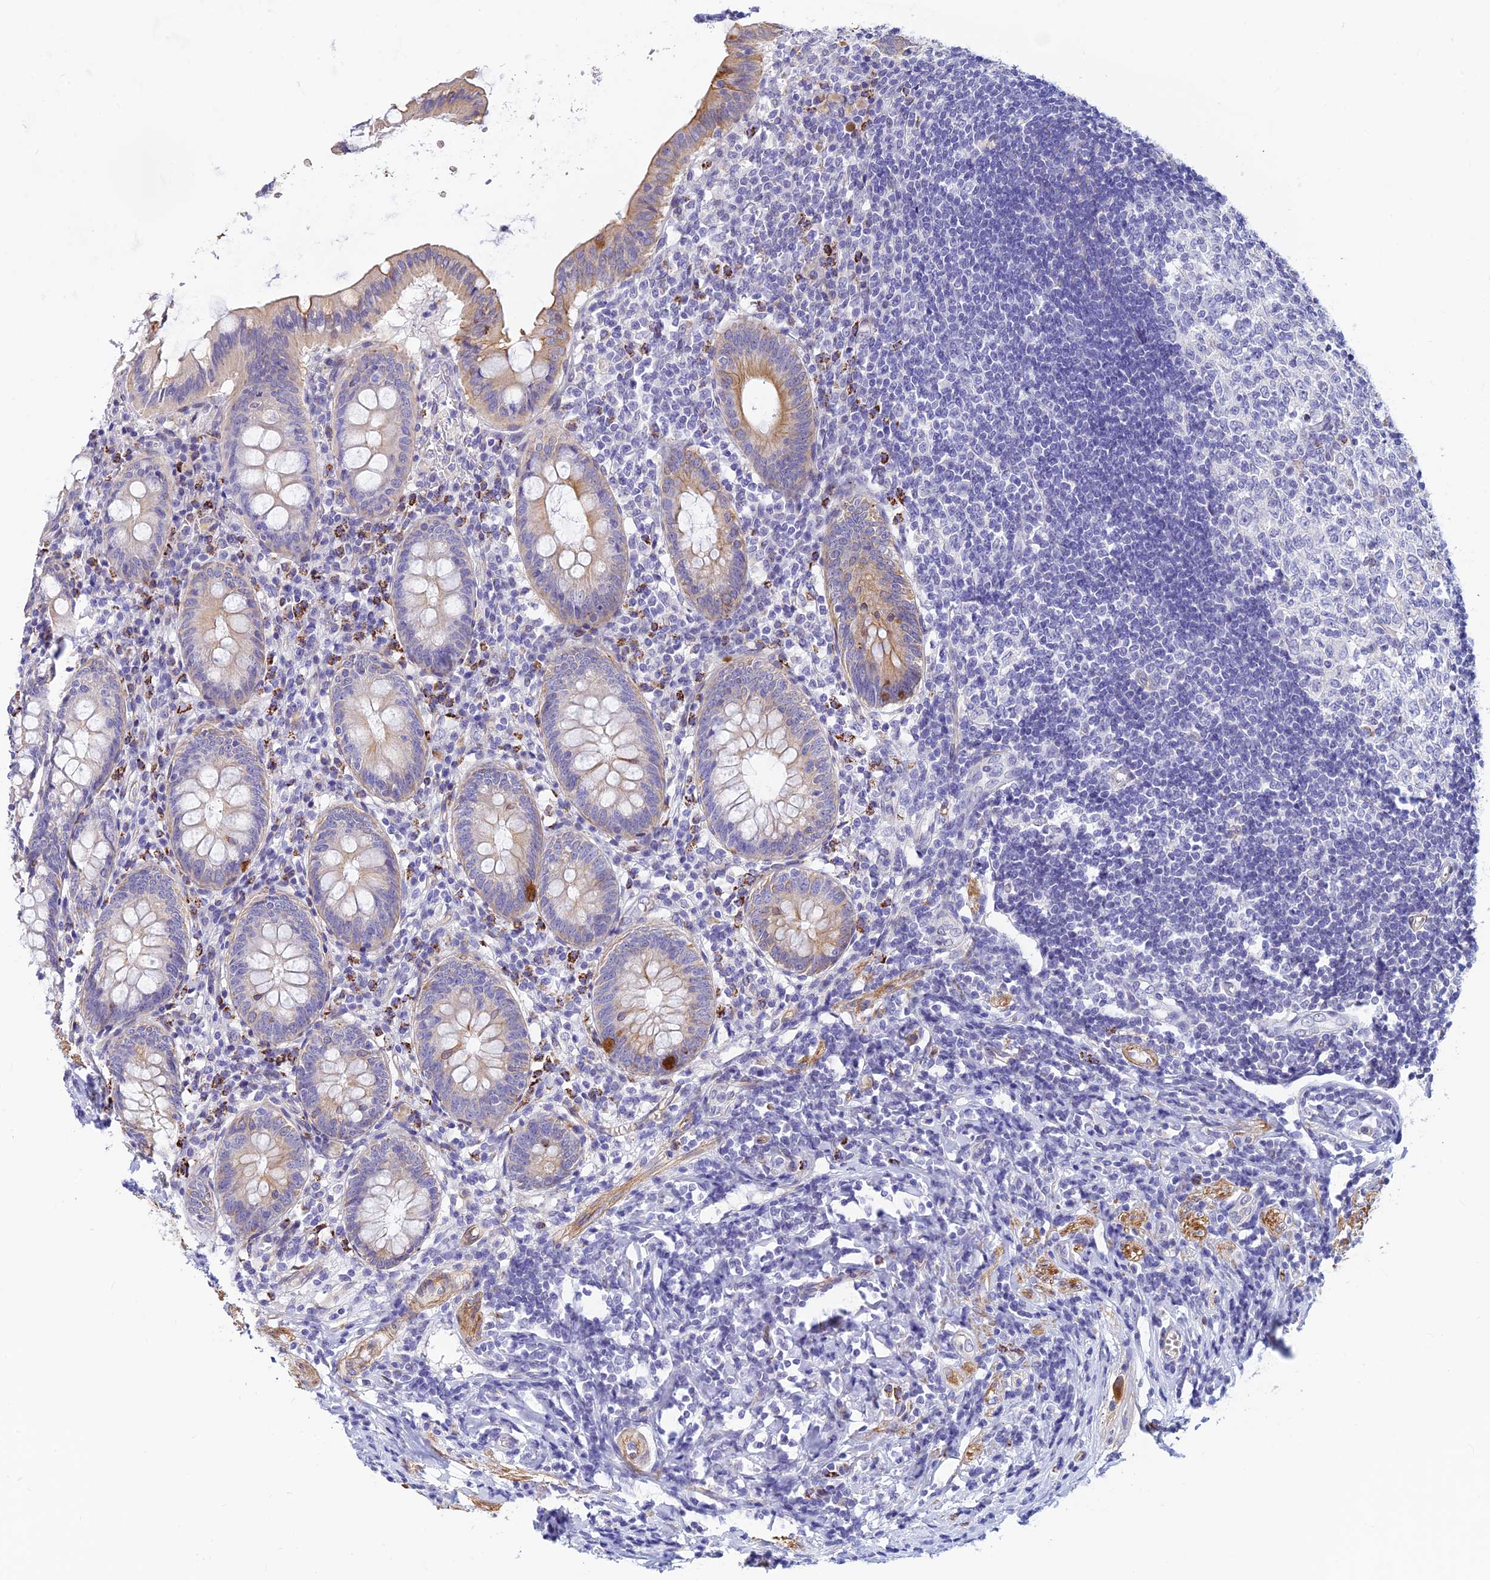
{"staining": {"intensity": "moderate", "quantity": "<25%", "location": "cytoplasmic/membranous"}, "tissue": "appendix", "cell_type": "Glandular cells", "image_type": "normal", "snomed": [{"axis": "morphology", "description": "Normal tissue, NOS"}, {"axis": "topography", "description": "Appendix"}], "caption": "High-power microscopy captured an immunohistochemistry (IHC) histopathology image of unremarkable appendix, revealing moderate cytoplasmic/membranous staining in about <25% of glandular cells. (brown staining indicates protein expression, while blue staining denotes nuclei).", "gene": "ALDH1L2", "patient": {"sex": "female", "age": 54}}